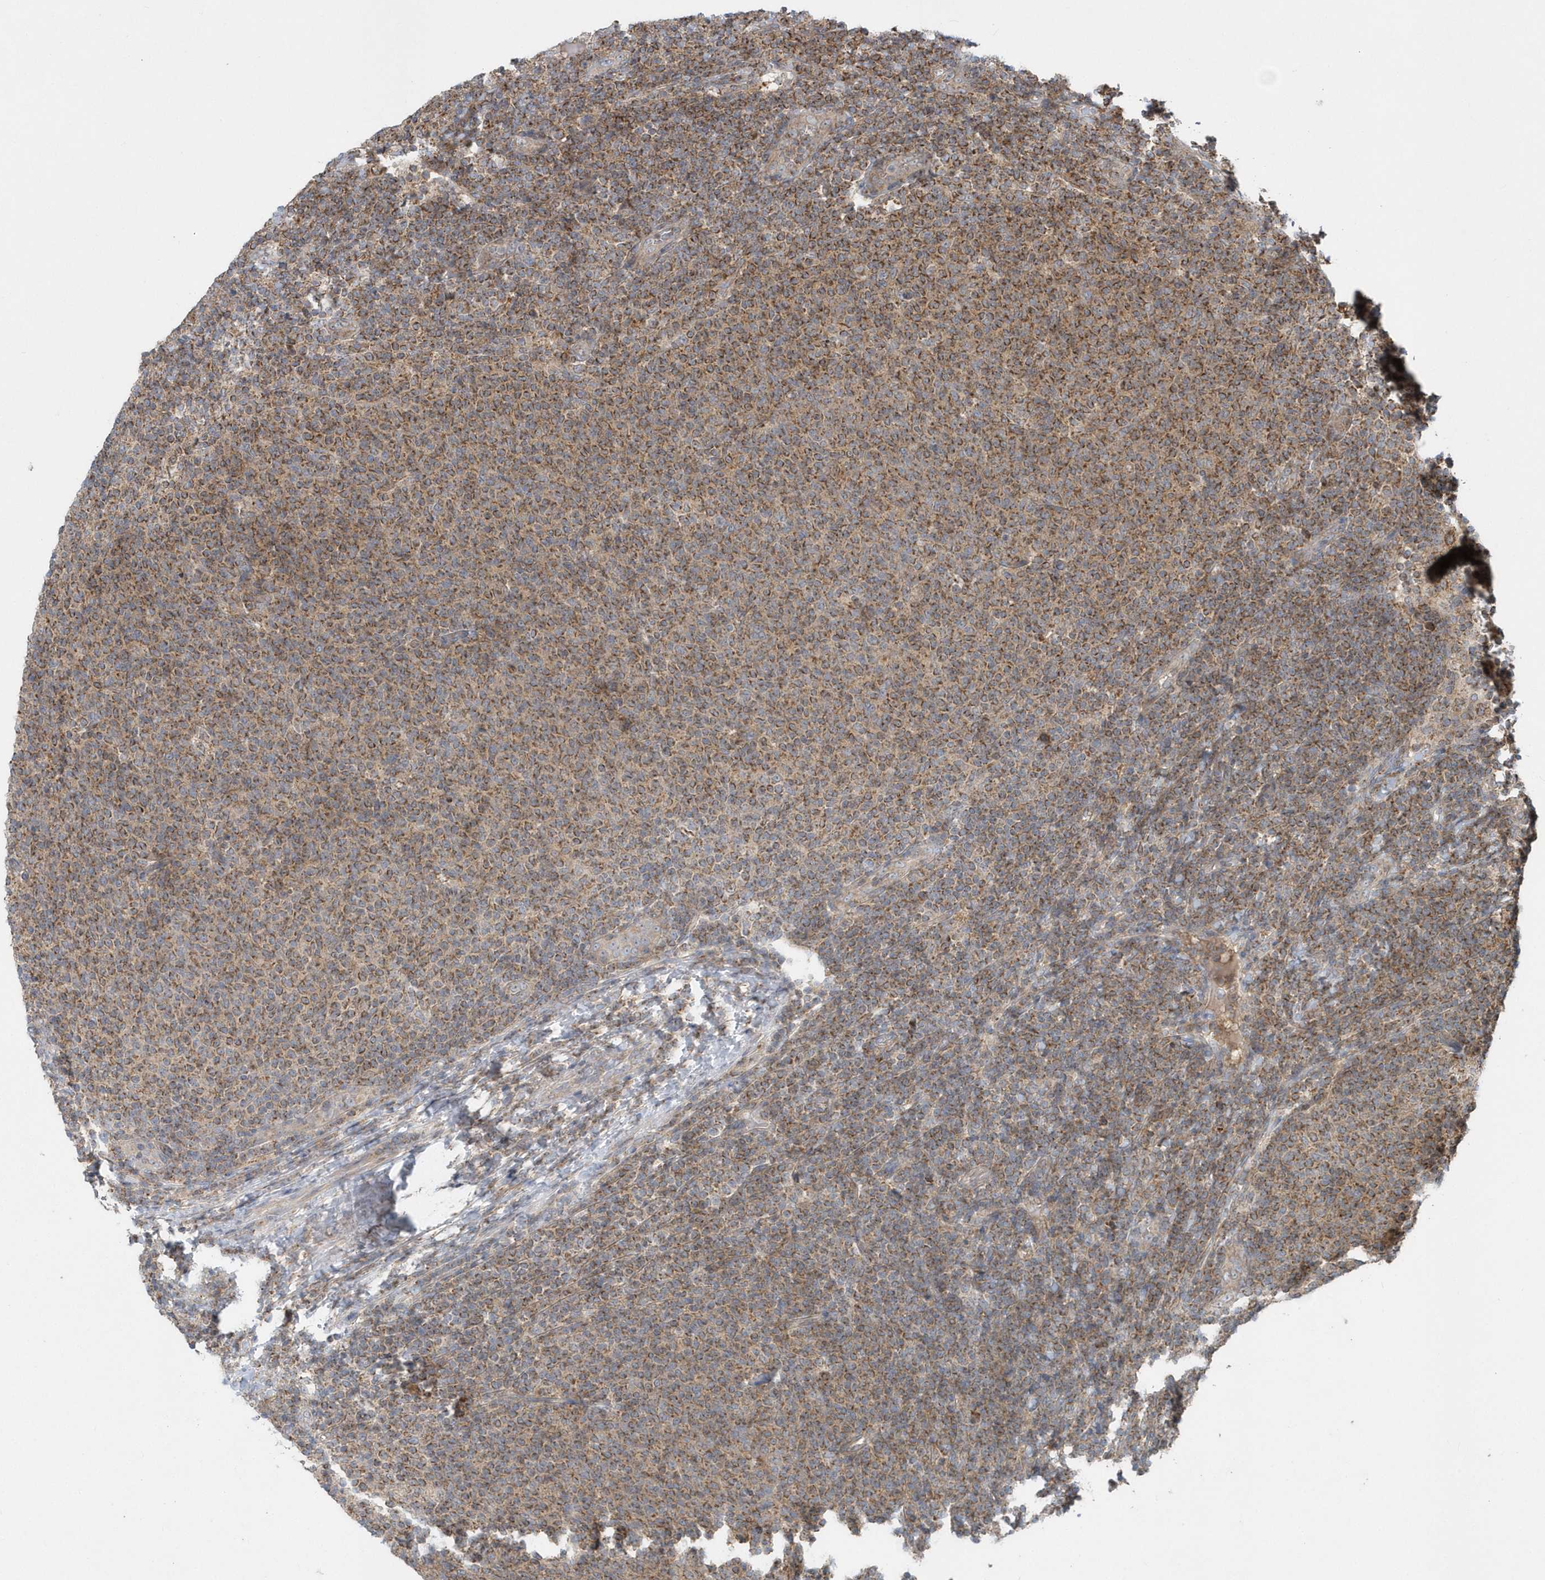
{"staining": {"intensity": "moderate", "quantity": ">75%", "location": "cytoplasmic/membranous"}, "tissue": "lymphoma", "cell_type": "Tumor cells", "image_type": "cancer", "snomed": [{"axis": "morphology", "description": "Malignant lymphoma, non-Hodgkin's type, Low grade"}, {"axis": "topography", "description": "Lymph node"}], "caption": "A medium amount of moderate cytoplasmic/membranous positivity is appreciated in approximately >75% of tumor cells in lymphoma tissue.", "gene": "PPP1R7", "patient": {"sex": "male", "age": 66}}